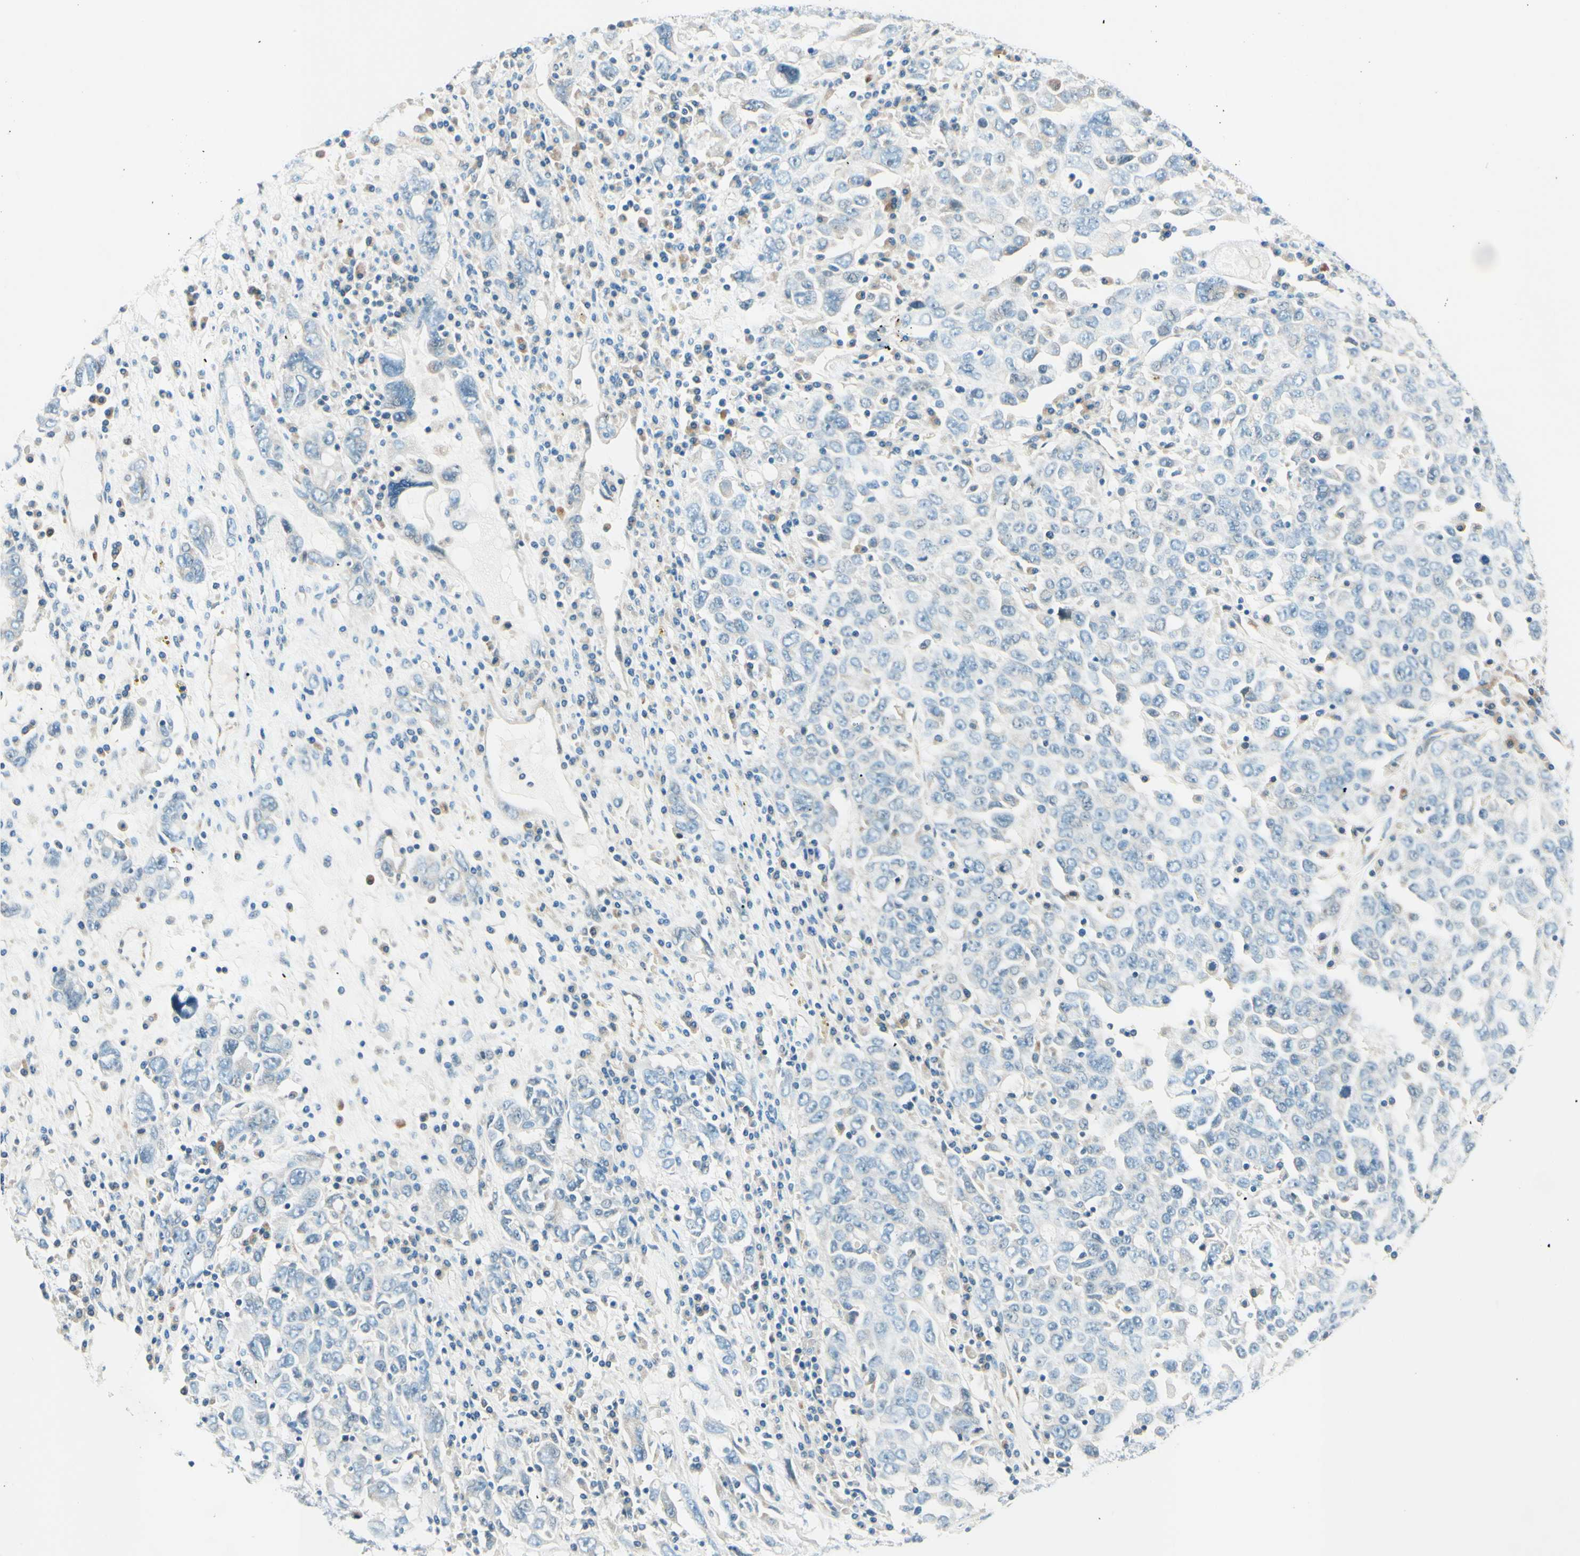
{"staining": {"intensity": "negative", "quantity": "none", "location": "none"}, "tissue": "ovarian cancer", "cell_type": "Tumor cells", "image_type": "cancer", "snomed": [{"axis": "morphology", "description": "Carcinoma, endometroid"}, {"axis": "topography", "description": "Ovary"}], "caption": "Tumor cells show no significant protein positivity in ovarian cancer (endometroid carcinoma). (DAB immunohistochemistry, high magnification).", "gene": "TAOK2", "patient": {"sex": "female", "age": 62}}